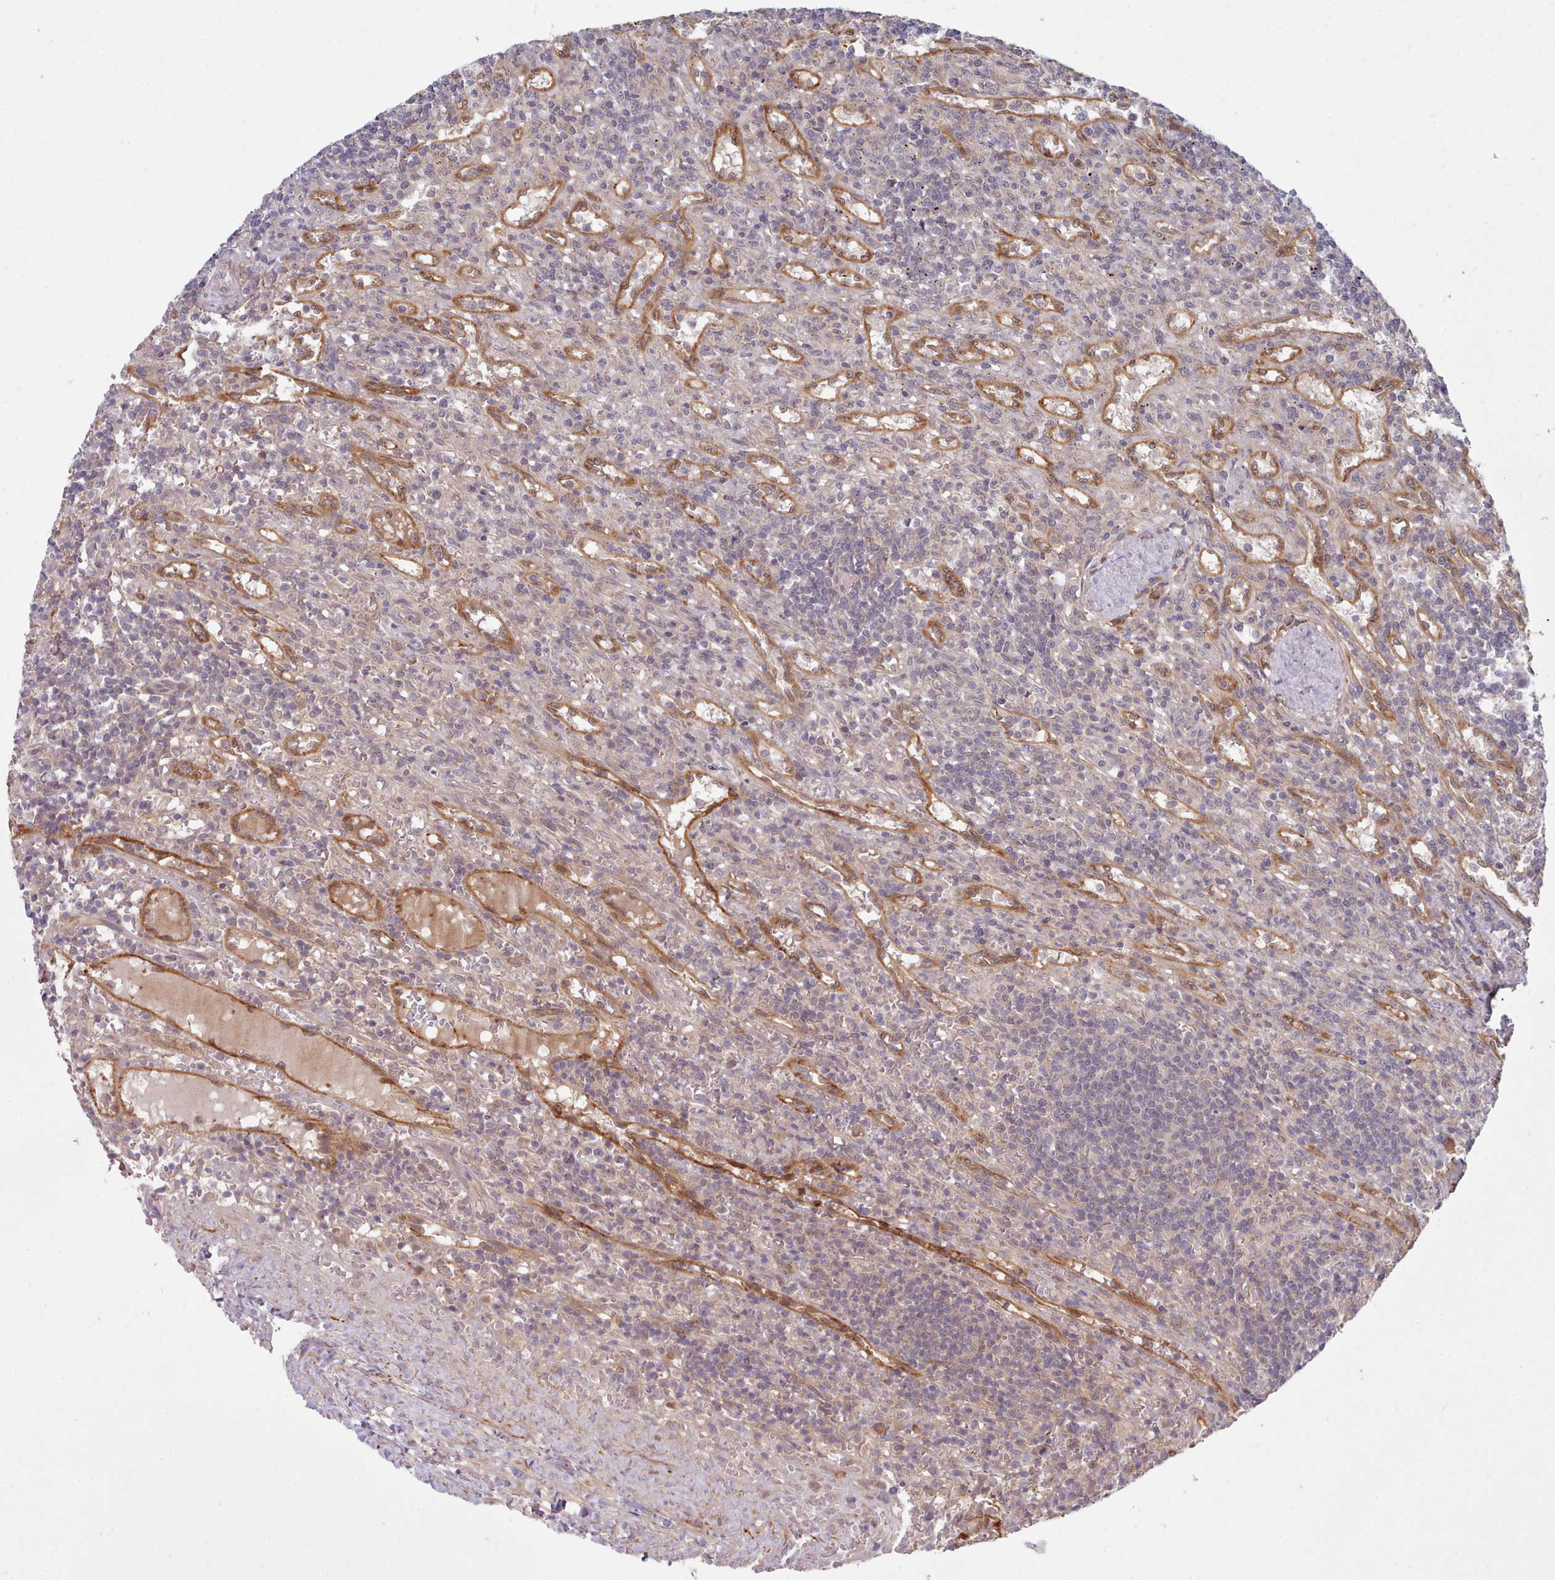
{"staining": {"intensity": "negative", "quantity": "none", "location": "none"}, "tissue": "lymphoma", "cell_type": "Tumor cells", "image_type": "cancer", "snomed": [{"axis": "morphology", "description": "Malignant lymphoma, non-Hodgkin's type, Low grade"}, {"axis": "topography", "description": "Spleen"}], "caption": "High magnification brightfield microscopy of malignant lymphoma, non-Hodgkin's type (low-grade) stained with DAB (brown) and counterstained with hematoxylin (blue): tumor cells show no significant expression.", "gene": "TRIM26", "patient": {"sex": "male", "age": 76}}